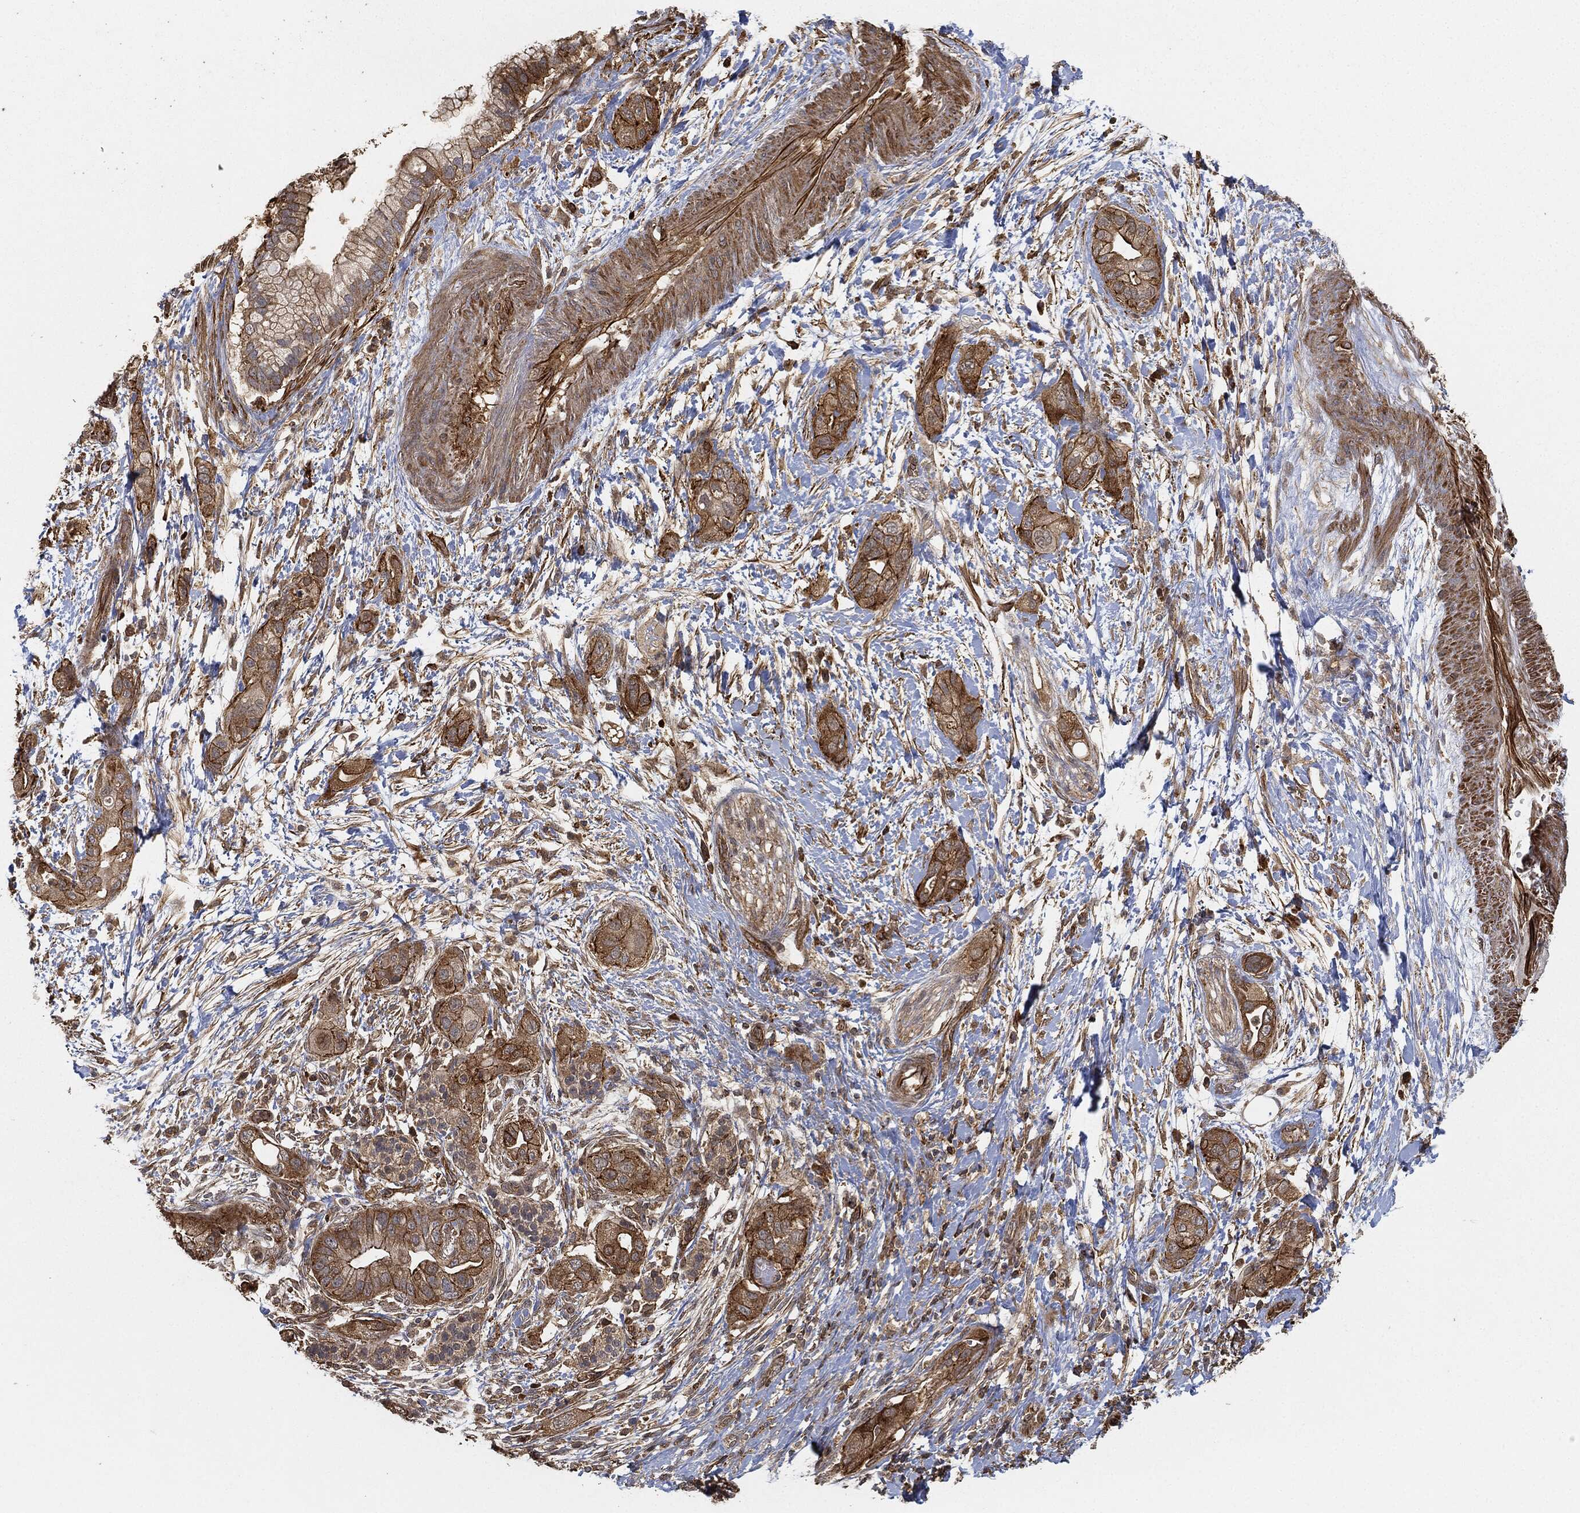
{"staining": {"intensity": "strong", "quantity": "25%-75%", "location": "cytoplasmic/membranous"}, "tissue": "pancreatic cancer", "cell_type": "Tumor cells", "image_type": "cancer", "snomed": [{"axis": "morphology", "description": "Adenocarcinoma, NOS"}, {"axis": "topography", "description": "Pancreas"}], "caption": "Human pancreatic adenocarcinoma stained for a protein (brown) reveals strong cytoplasmic/membranous positive positivity in approximately 25%-75% of tumor cells.", "gene": "TPT1", "patient": {"sex": "male", "age": 44}}